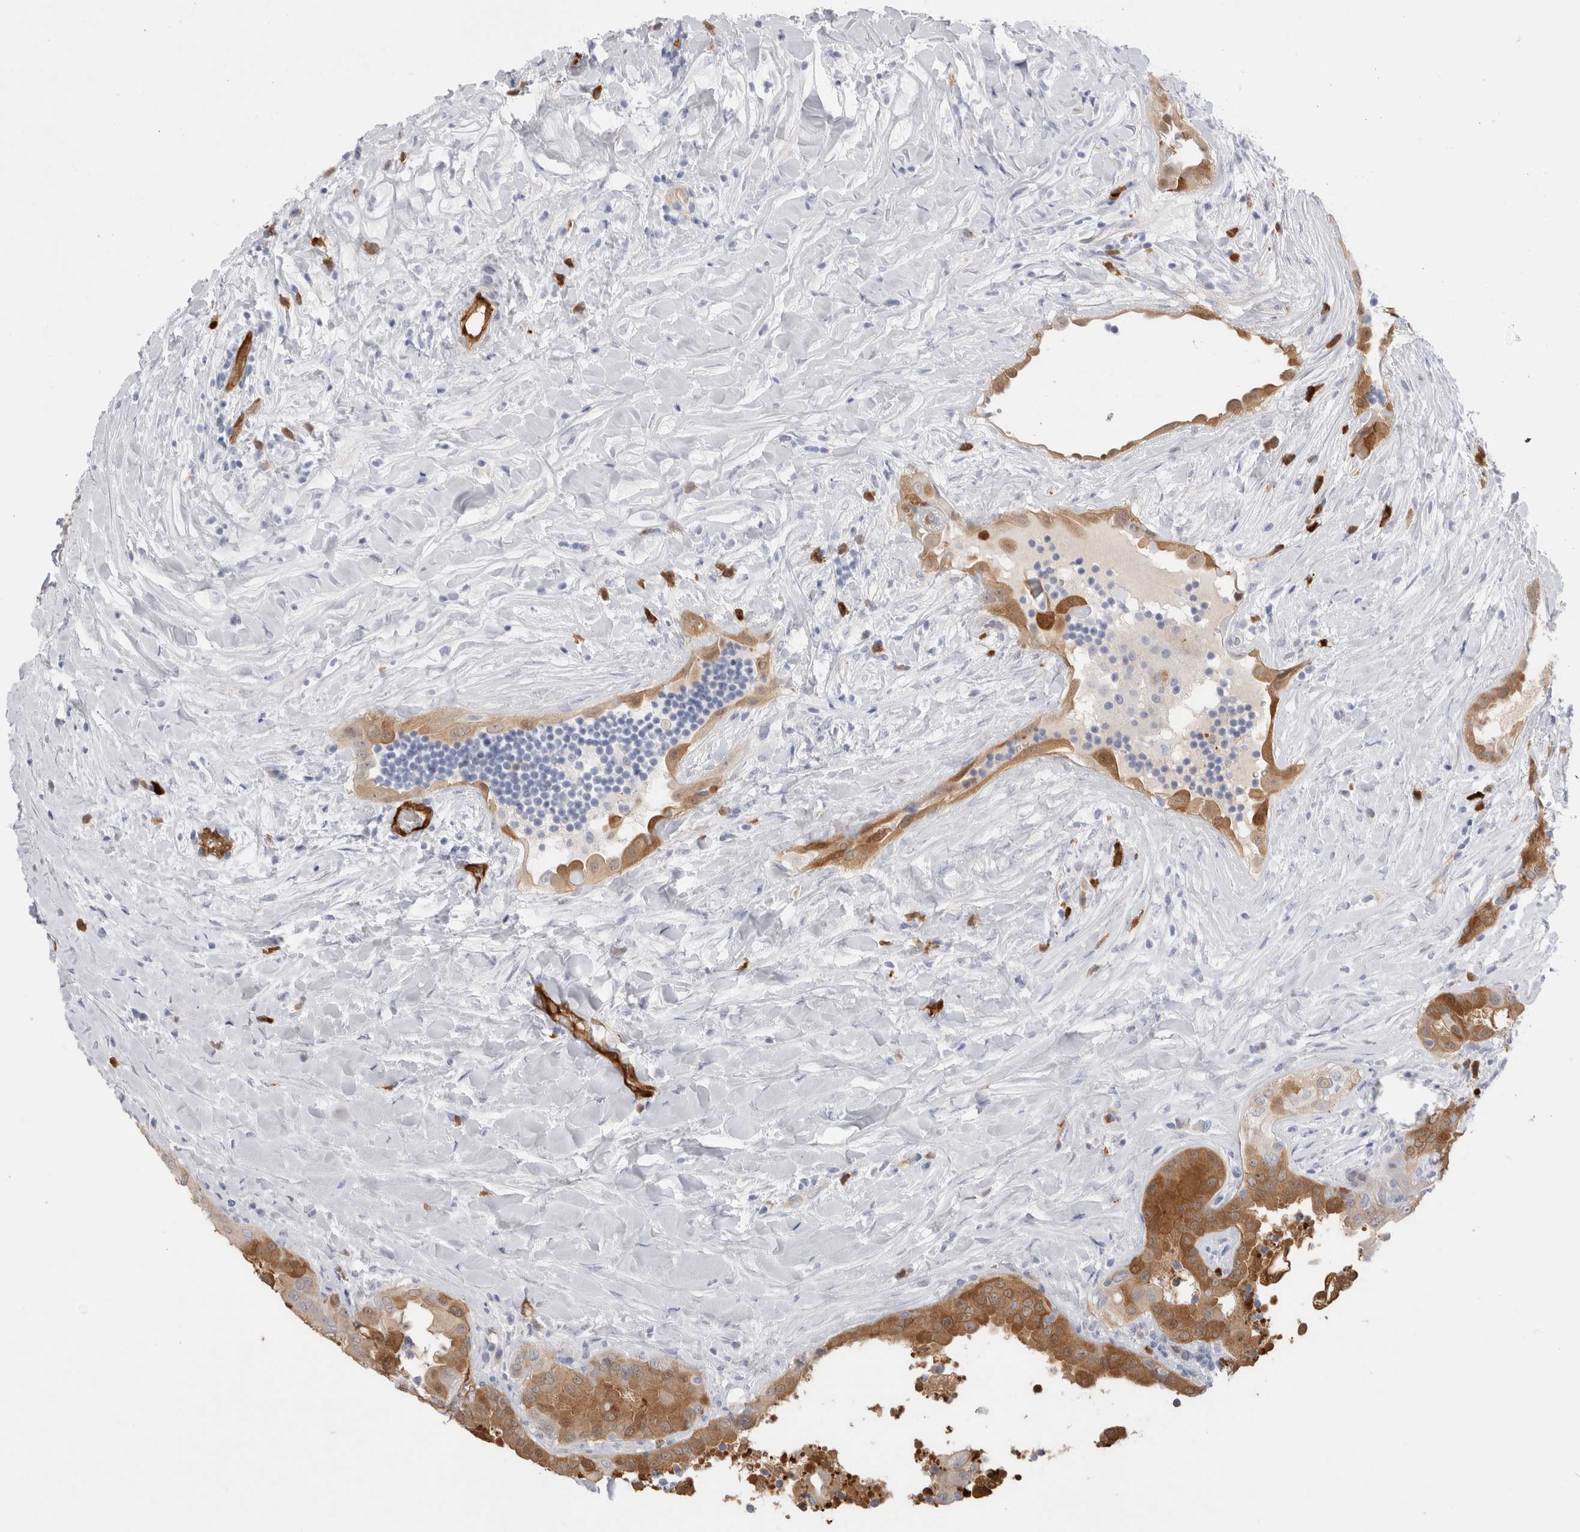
{"staining": {"intensity": "moderate", "quantity": ">75%", "location": "cytoplasmic/membranous,nuclear"}, "tissue": "thyroid cancer", "cell_type": "Tumor cells", "image_type": "cancer", "snomed": [{"axis": "morphology", "description": "Papillary adenocarcinoma, NOS"}, {"axis": "topography", "description": "Thyroid gland"}], "caption": "Immunohistochemical staining of human papillary adenocarcinoma (thyroid) displays moderate cytoplasmic/membranous and nuclear protein staining in approximately >75% of tumor cells.", "gene": "NAPEPLD", "patient": {"sex": "male", "age": 33}}